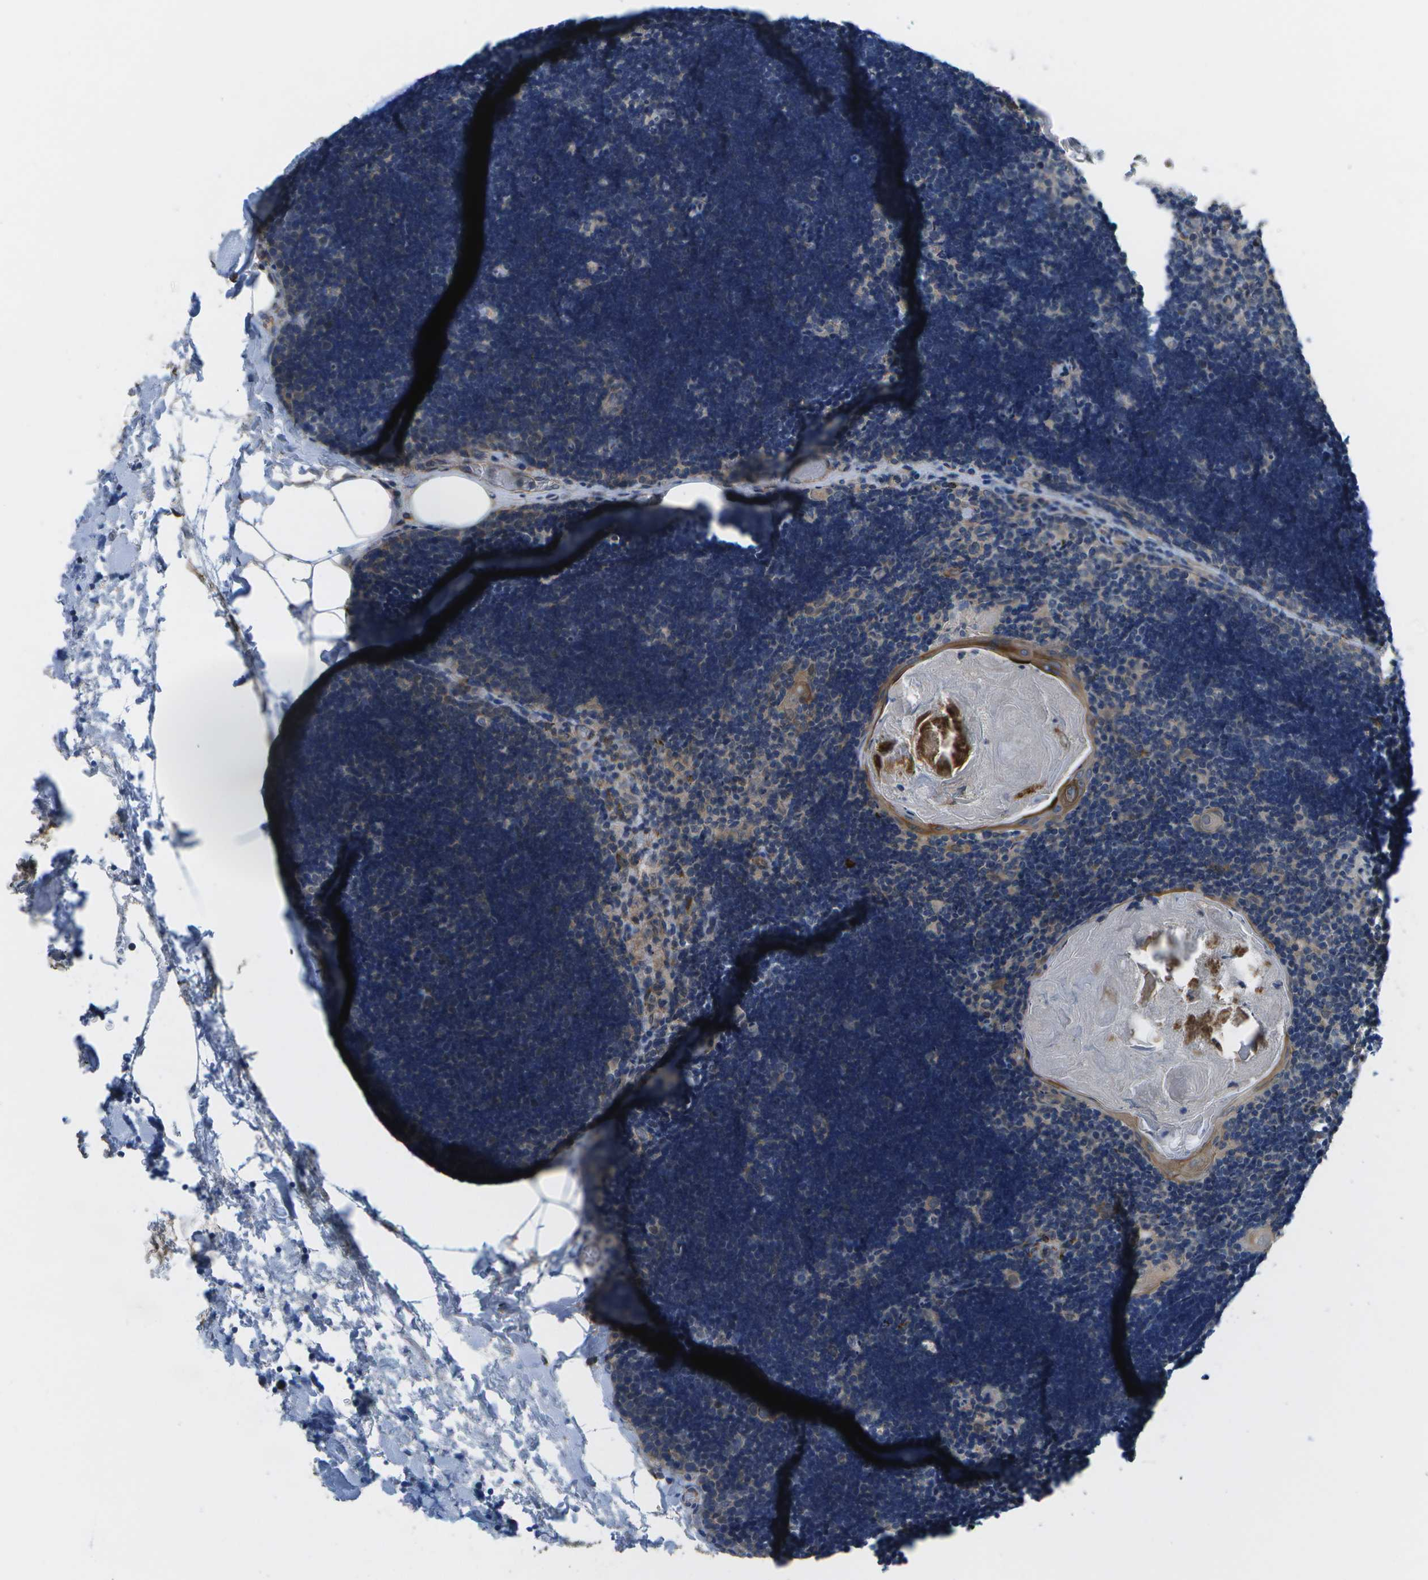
{"staining": {"intensity": "weak", "quantity": "<25%", "location": "cytoplasmic/membranous"}, "tissue": "lymph node", "cell_type": "Germinal center cells", "image_type": "normal", "snomed": [{"axis": "morphology", "description": "Normal tissue, NOS"}, {"axis": "topography", "description": "Lymph node"}], "caption": "Protein analysis of unremarkable lymph node reveals no significant staining in germinal center cells. (Brightfield microscopy of DAB (3,3'-diaminobenzidine) immunohistochemistry at high magnification).", "gene": "P3H1", "patient": {"sex": "male", "age": 33}}